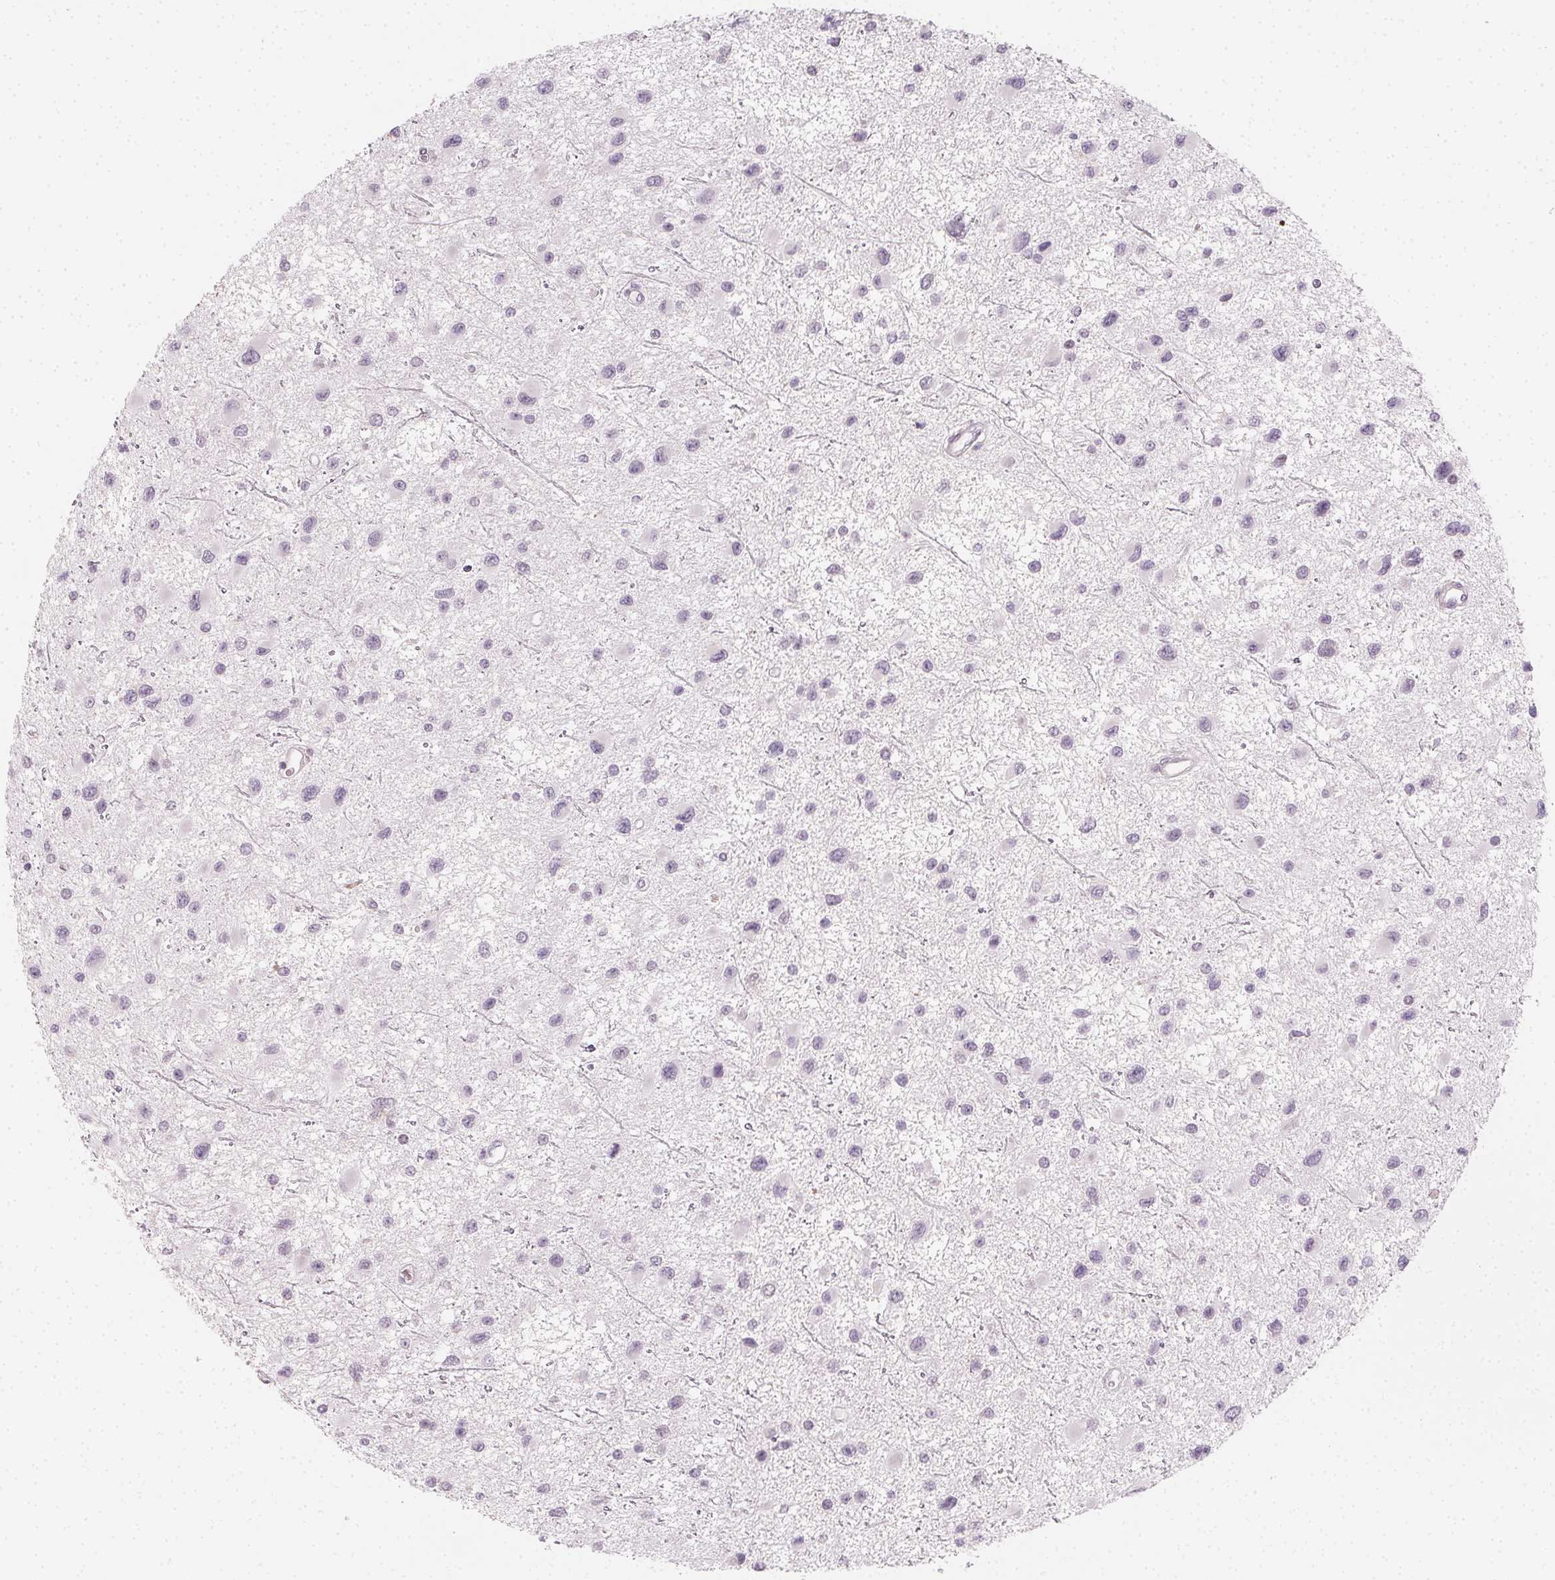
{"staining": {"intensity": "negative", "quantity": "none", "location": "none"}, "tissue": "glioma", "cell_type": "Tumor cells", "image_type": "cancer", "snomed": [{"axis": "morphology", "description": "Glioma, malignant, Low grade"}, {"axis": "topography", "description": "Brain"}], "caption": "IHC micrograph of neoplastic tissue: glioma stained with DAB exhibits no significant protein positivity in tumor cells.", "gene": "CCDC96", "patient": {"sex": "female", "age": 32}}